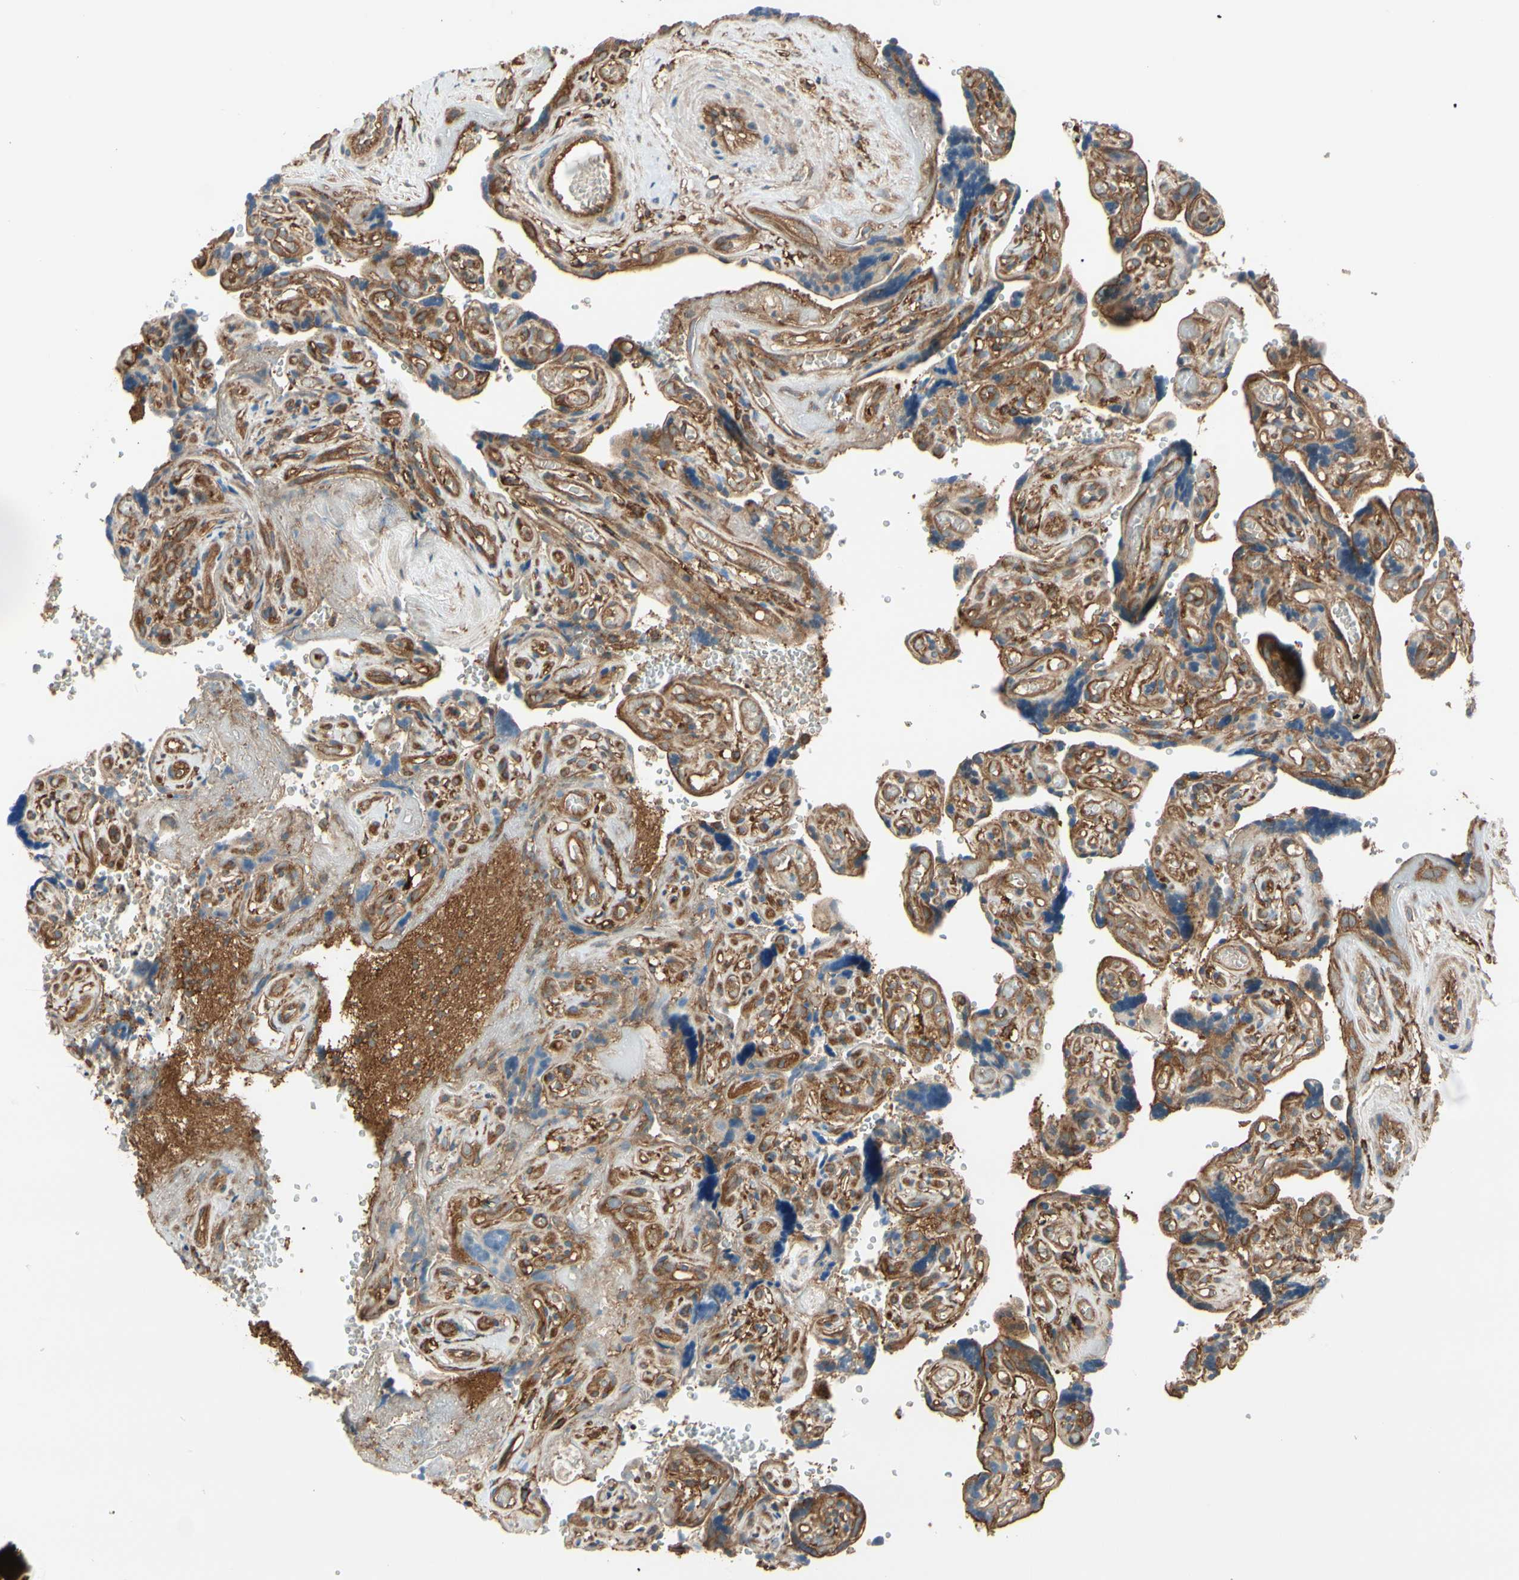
{"staining": {"intensity": "moderate", "quantity": "25%-75%", "location": "cytoplasmic/membranous"}, "tissue": "placenta", "cell_type": "Decidual cells", "image_type": "normal", "snomed": [{"axis": "morphology", "description": "Normal tissue, NOS"}, {"axis": "topography", "description": "Placenta"}], "caption": "Protein expression analysis of normal human placenta reveals moderate cytoplasmic/membranous positivity in approximately 25%-75% of decidual cells. The staining was performed using DAB, with brown indicating positive protein expression. Nuclei are stained blue with hematoxylin.", "gene": "EPS15", "patient": {"sex": "female", "age": 30}}